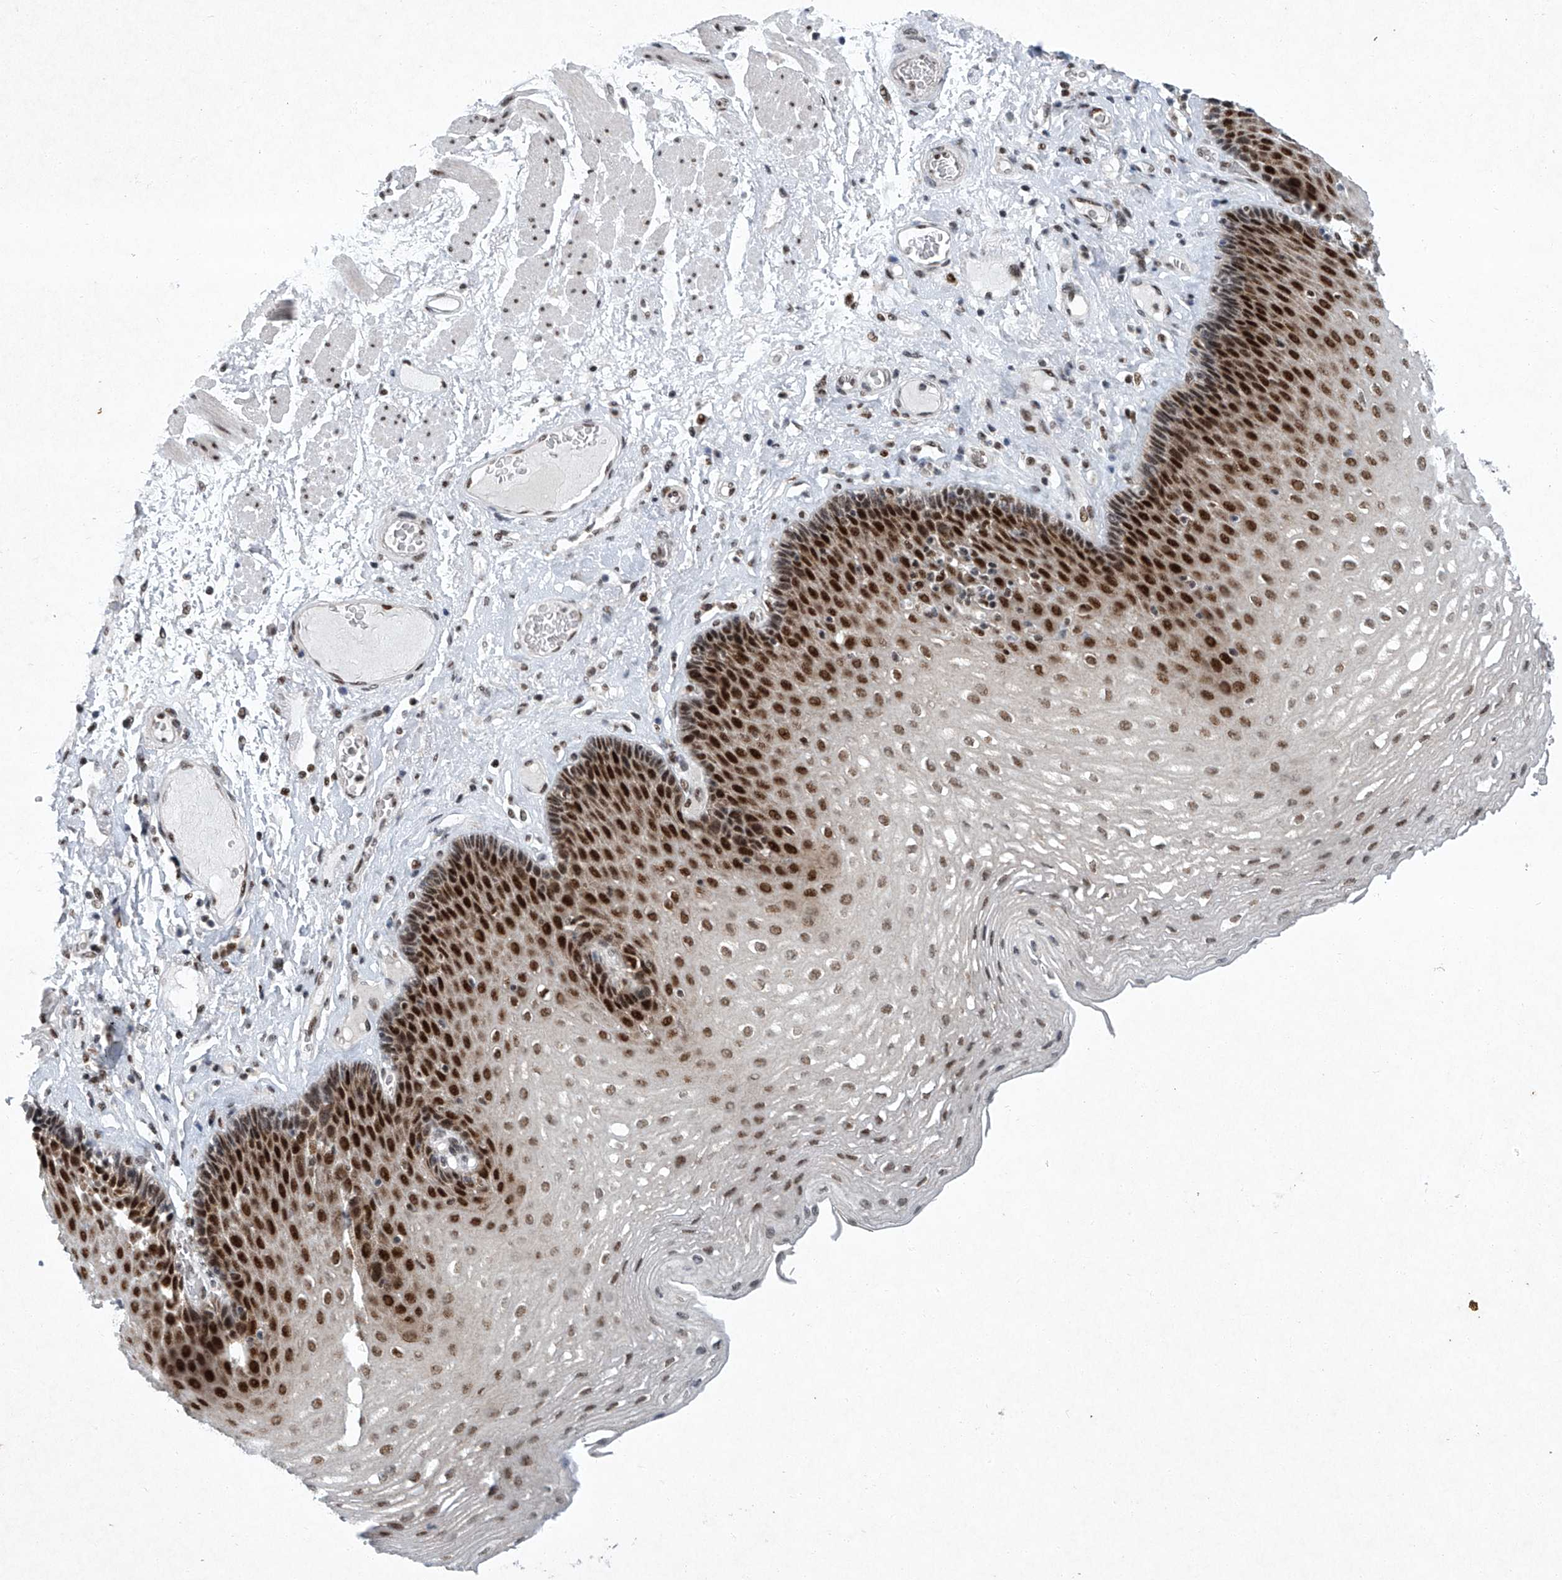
{"staining": {"intensity": "strong", "quantity": ">75%", "location": "nuclear"}, "tissue": "esophagus", "cell_type": "Squamous epithelial cells", "image_type": "normal", "snomed": [{"axis": "morphology", "description": "Normal tissue, NOS"}, {"axis": "topography", "description": "Esophagus"}], "caption": "The photomicrograph demonstrates staining of normal esophagus, revealing strong nuclear protein positivity (brown color) within squamous epithelial cells. Using DAB (brown) and hematoxylin (blue) stains, captured at high magnification using brightfield microscopy.", "gene": "TFDP1", "patient": {"sex": "female", "age": 66}}